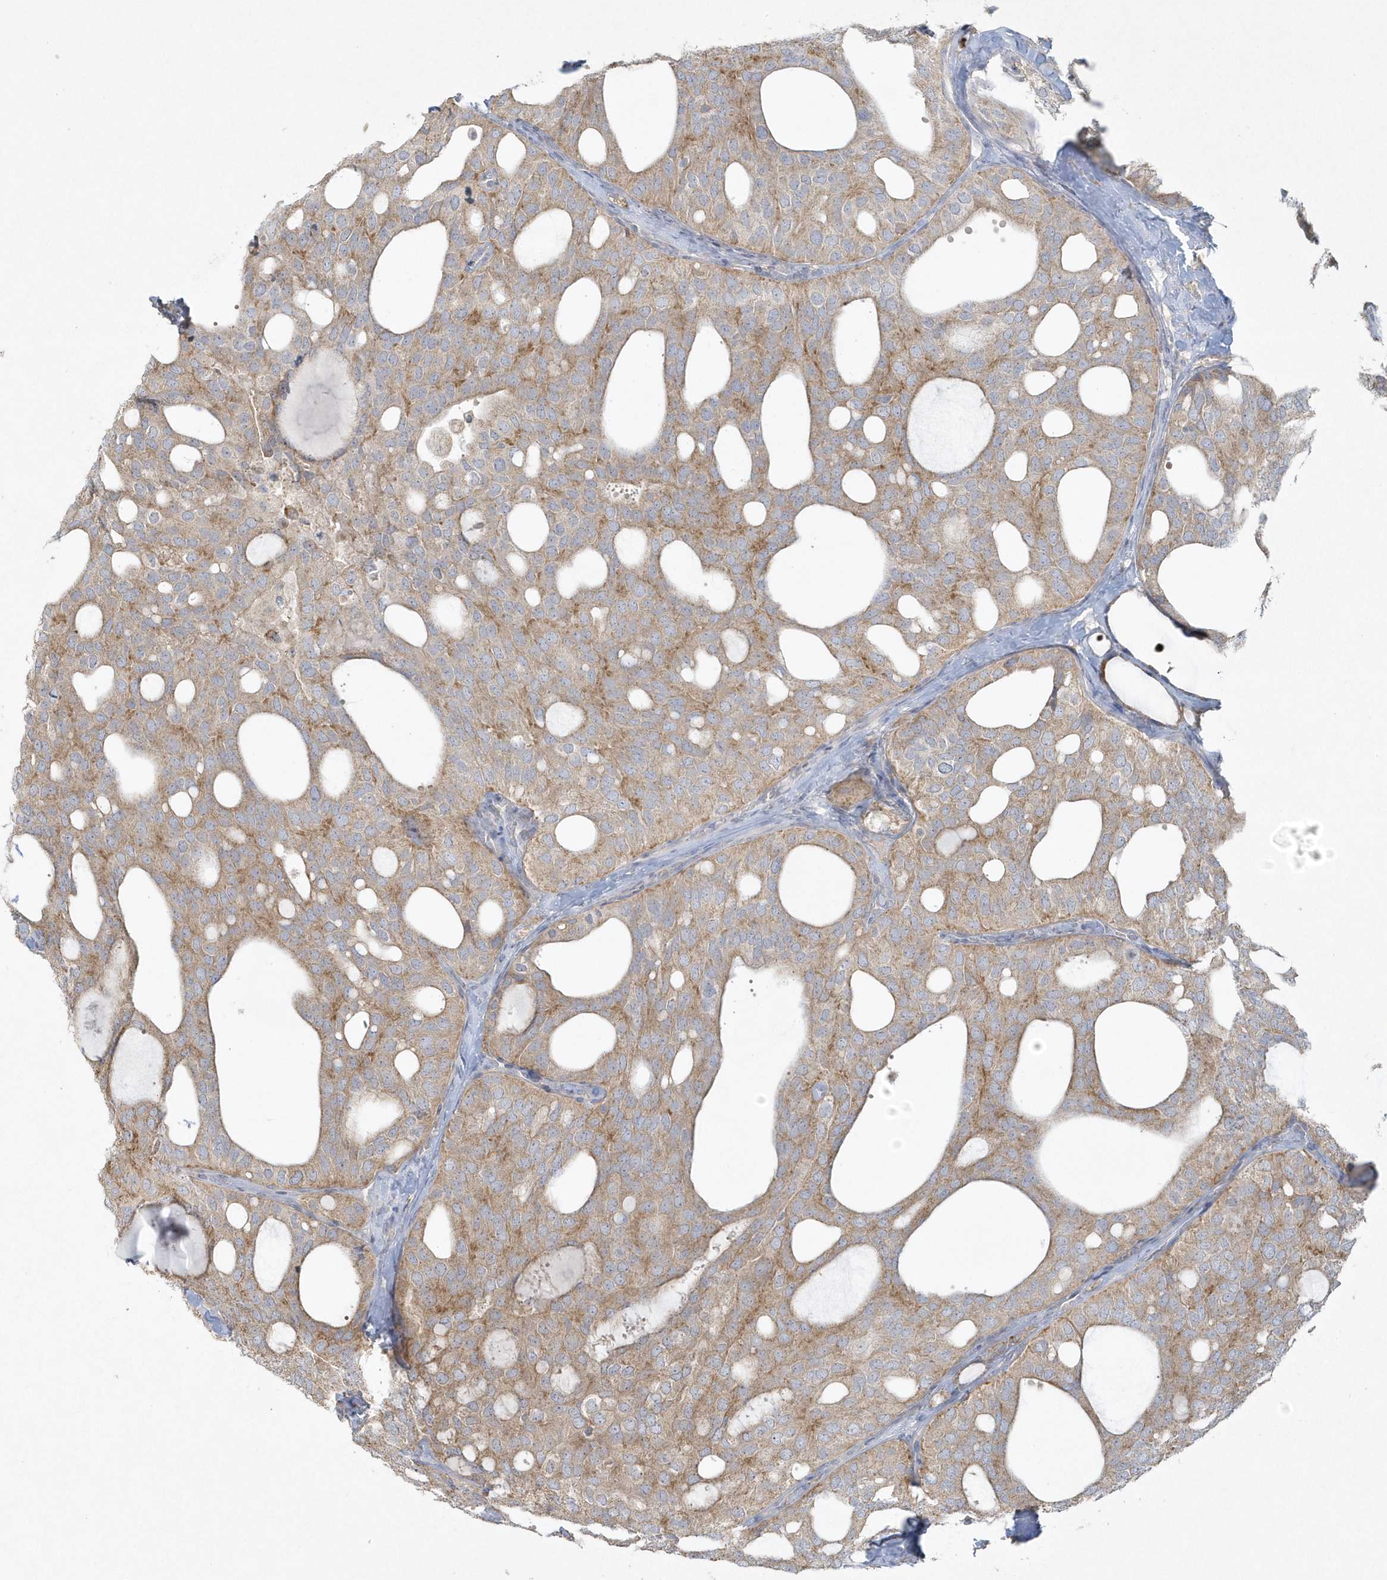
{"staining": {"intensity": "moderate", "quantity": "<25%", "location": "cytoplasmic/membranous"}, "tissue": "thyroid cancer", "cell_type": "Tumor cells", "image_type": "cancer", "snomed": [{"axis": "morphology", "description": "Follicular adenoma carcinoma, NOS"}, {"axis": "topography", "description": "Thyroid gland"}], "caption": "This image shows IHC staining of thyroid follicular adenoma carcinoma, with low moderate cytoplasmic/membranous staining in approximately <25% of tumor cells.", "gene": "BLTP3A", "patient": {"sex": "male", "age": 75}}